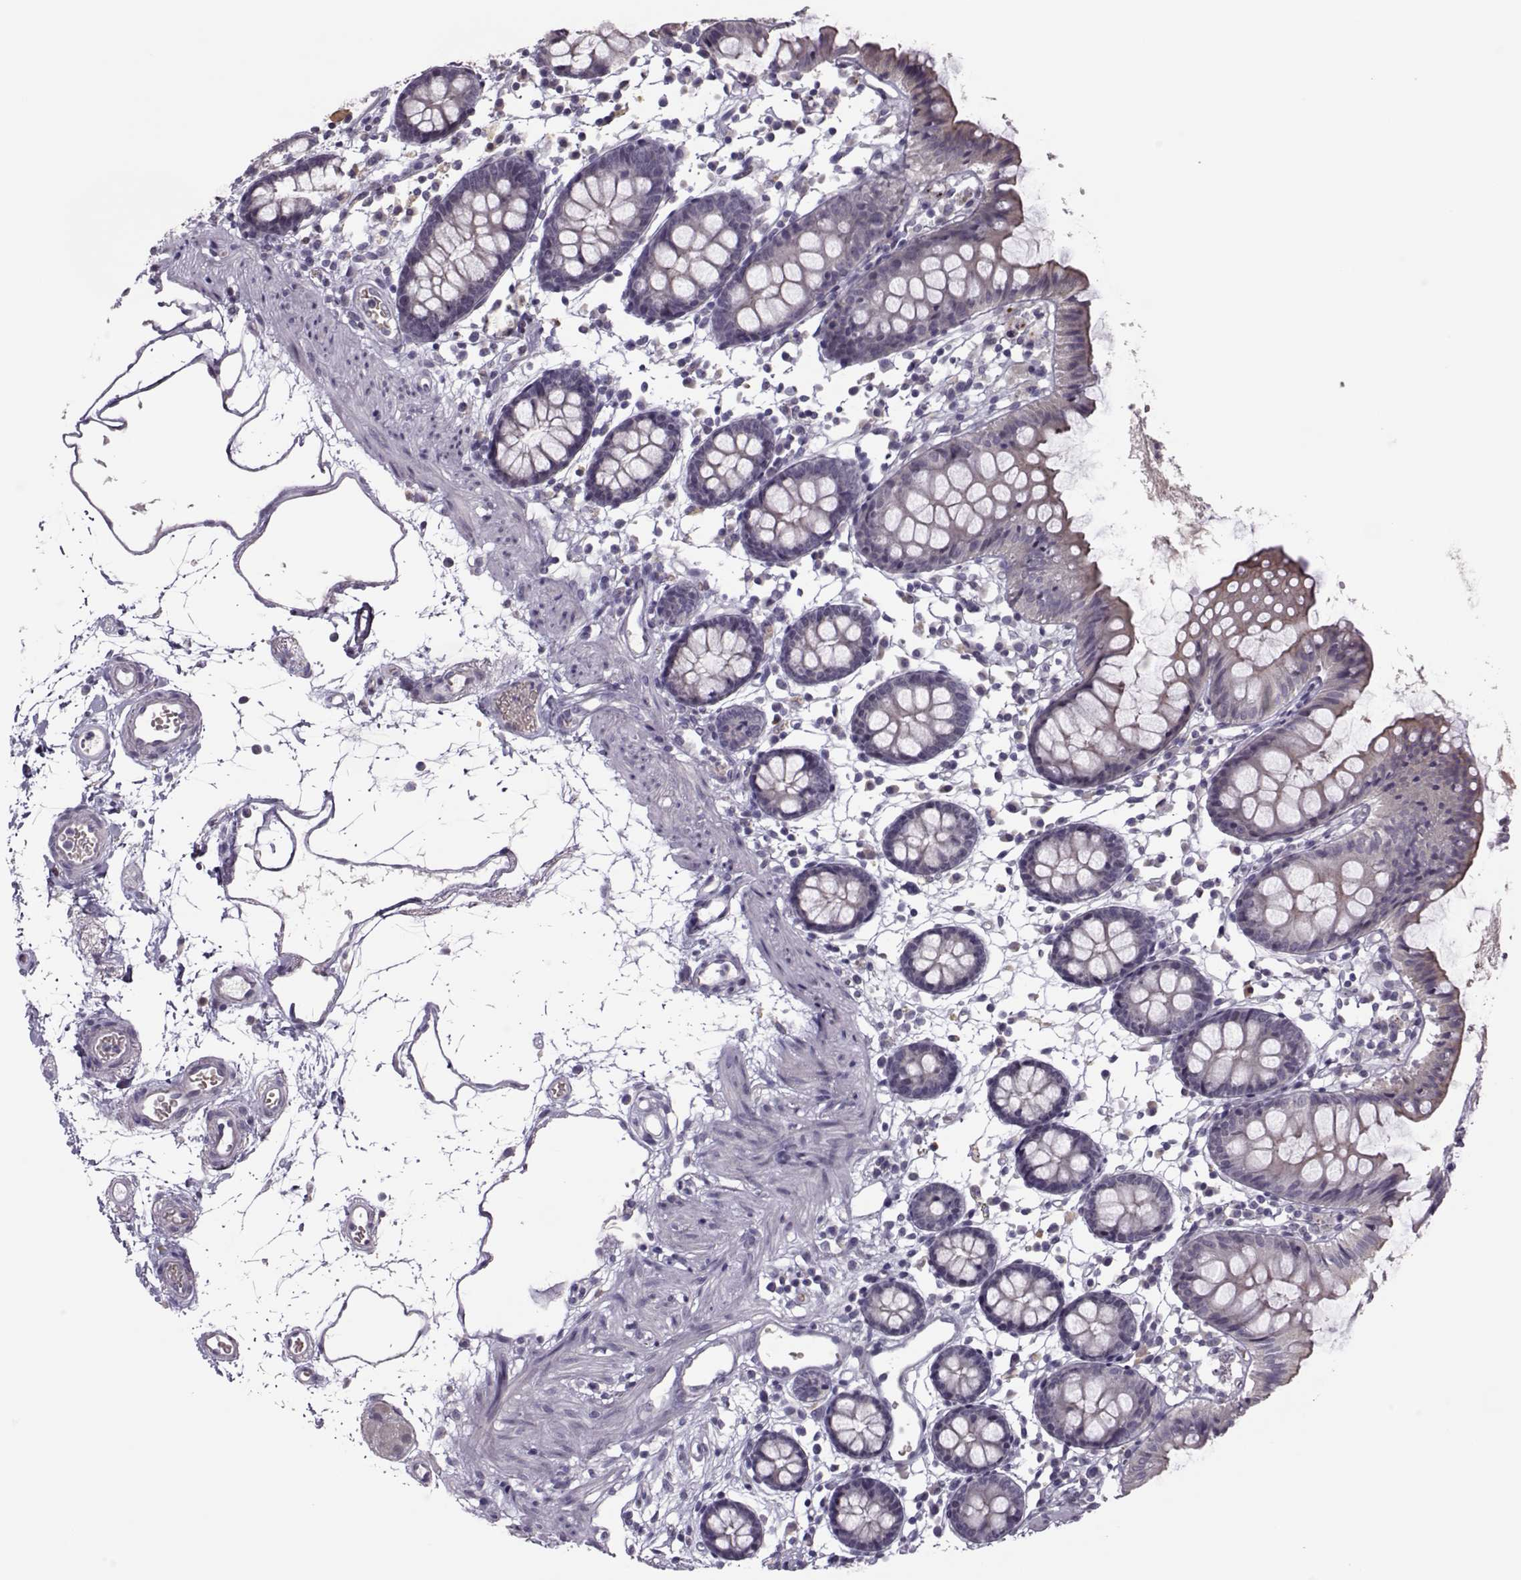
{"staining": {"intensity": "negative", "quantity": "none", "location": "none"}, "tissue": "colon", "cell_type": "Endothelial cells", "image_type": "normal", "snomed": [{"axis": "morphology", "description": "Normal tissue, NOS"}, {"axis": "topography", "description": "Colon"}], "caption": "The histopathology image demonstrates no staining of endothelial cells in unremarkable colon.", "gene": "LIN28A", "patient": {"sex": "female", "age": 84}}